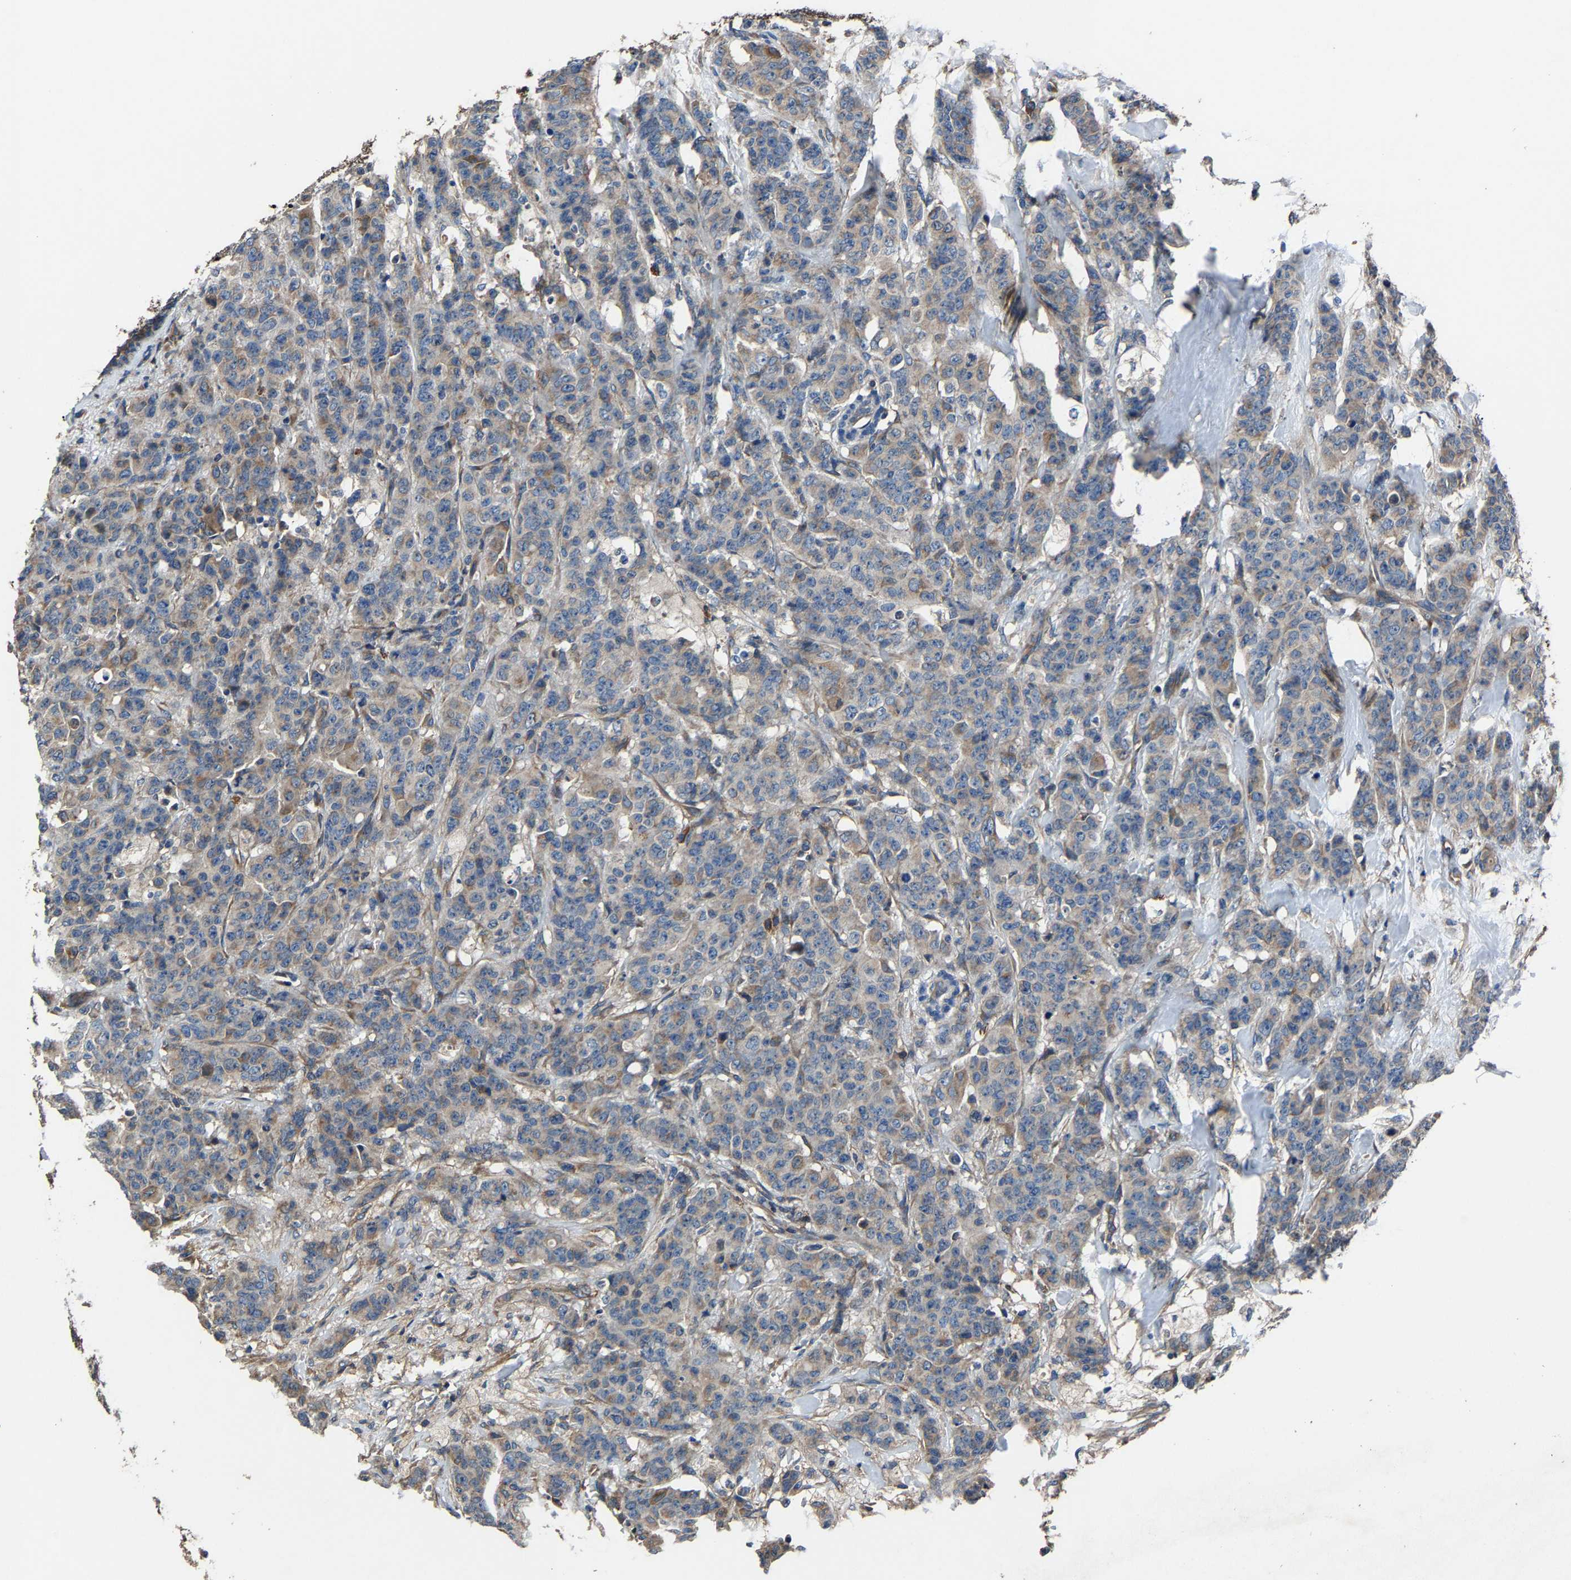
{"staining": {"intensity": "moderate", "quantity": "<25%", "location": "cytoplasmic/membranous"}, "tissue": "breast cancer", "cell_type": "Tumor cells", "image_type": "cancer", "snomed": [{"axis": "morphology", "description": "Normal tissue, NOS"}, {"axis": "morphology", "description": "Duct carcinoma"}, {"axis": "topography", "description": "Breast"}], "caption": "Approximately <25% of tumor cells in invasive ductal carcinoma (breast) display moderate cytoplasmic/membranous protein positivity as visualized by brown immunohistochemical staining.", "gene": "KIAA1958", "patient": {"sex": "female", "age": 40}}